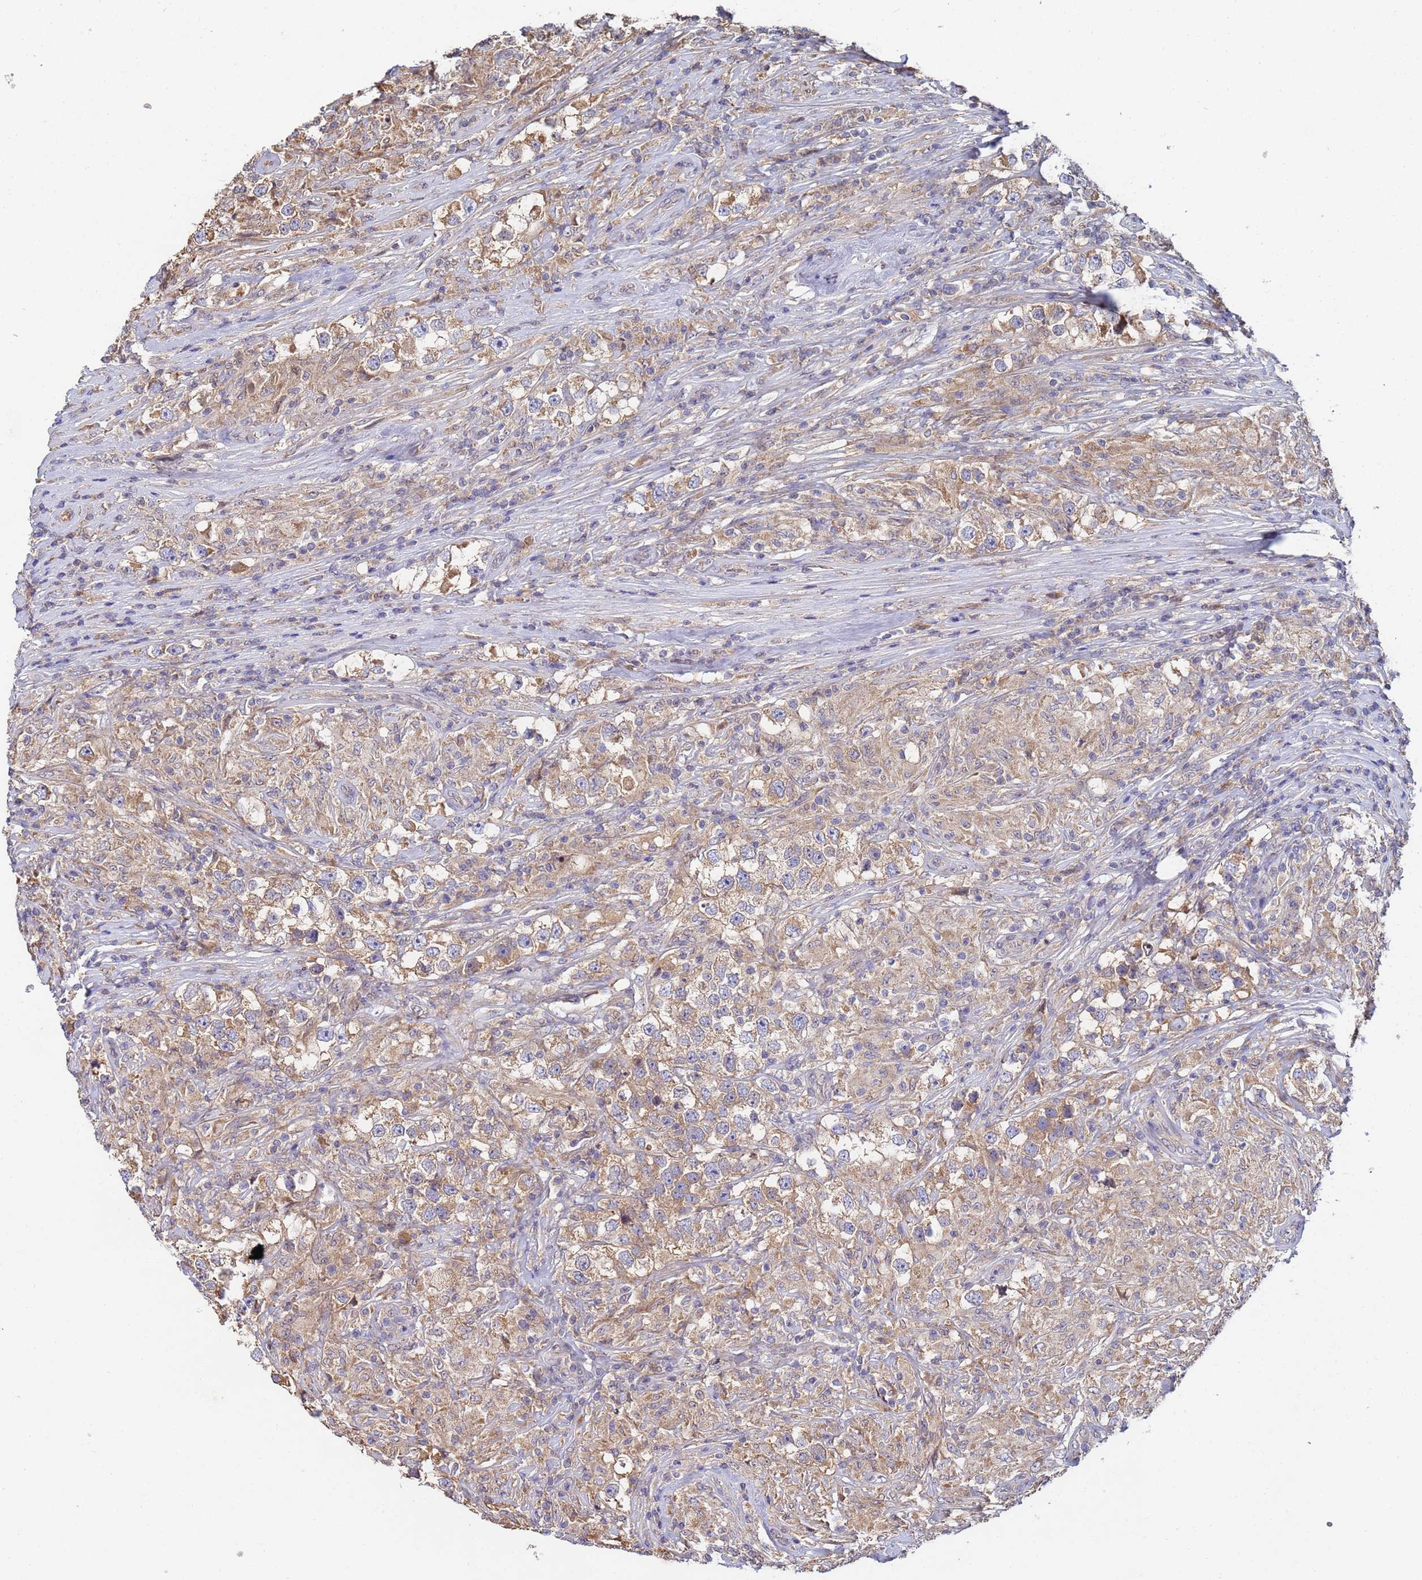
{"staining": {"intensity": "weak", "quantity": ">75%", "location": "cytoplasmic/membranous"}, "tissue": "testis cancer", "cell_type": "Tumor cells", "image_type": "cancer", "snomed": [{"axis": "morphology", "description": "Seminoma, NOS"}, {"axis": "topography", "description": "Testis"}], "caption": "Immunohistochemistry (IHC) micrograph of testis cancer (seminoma) stained for a protein (brown), which displays low levels of weak cytoplasmic/membranous positivity in about >75% of tumor cells.", "gene": "C5orf34", "patient": {"sex": "male", "age": 46}}